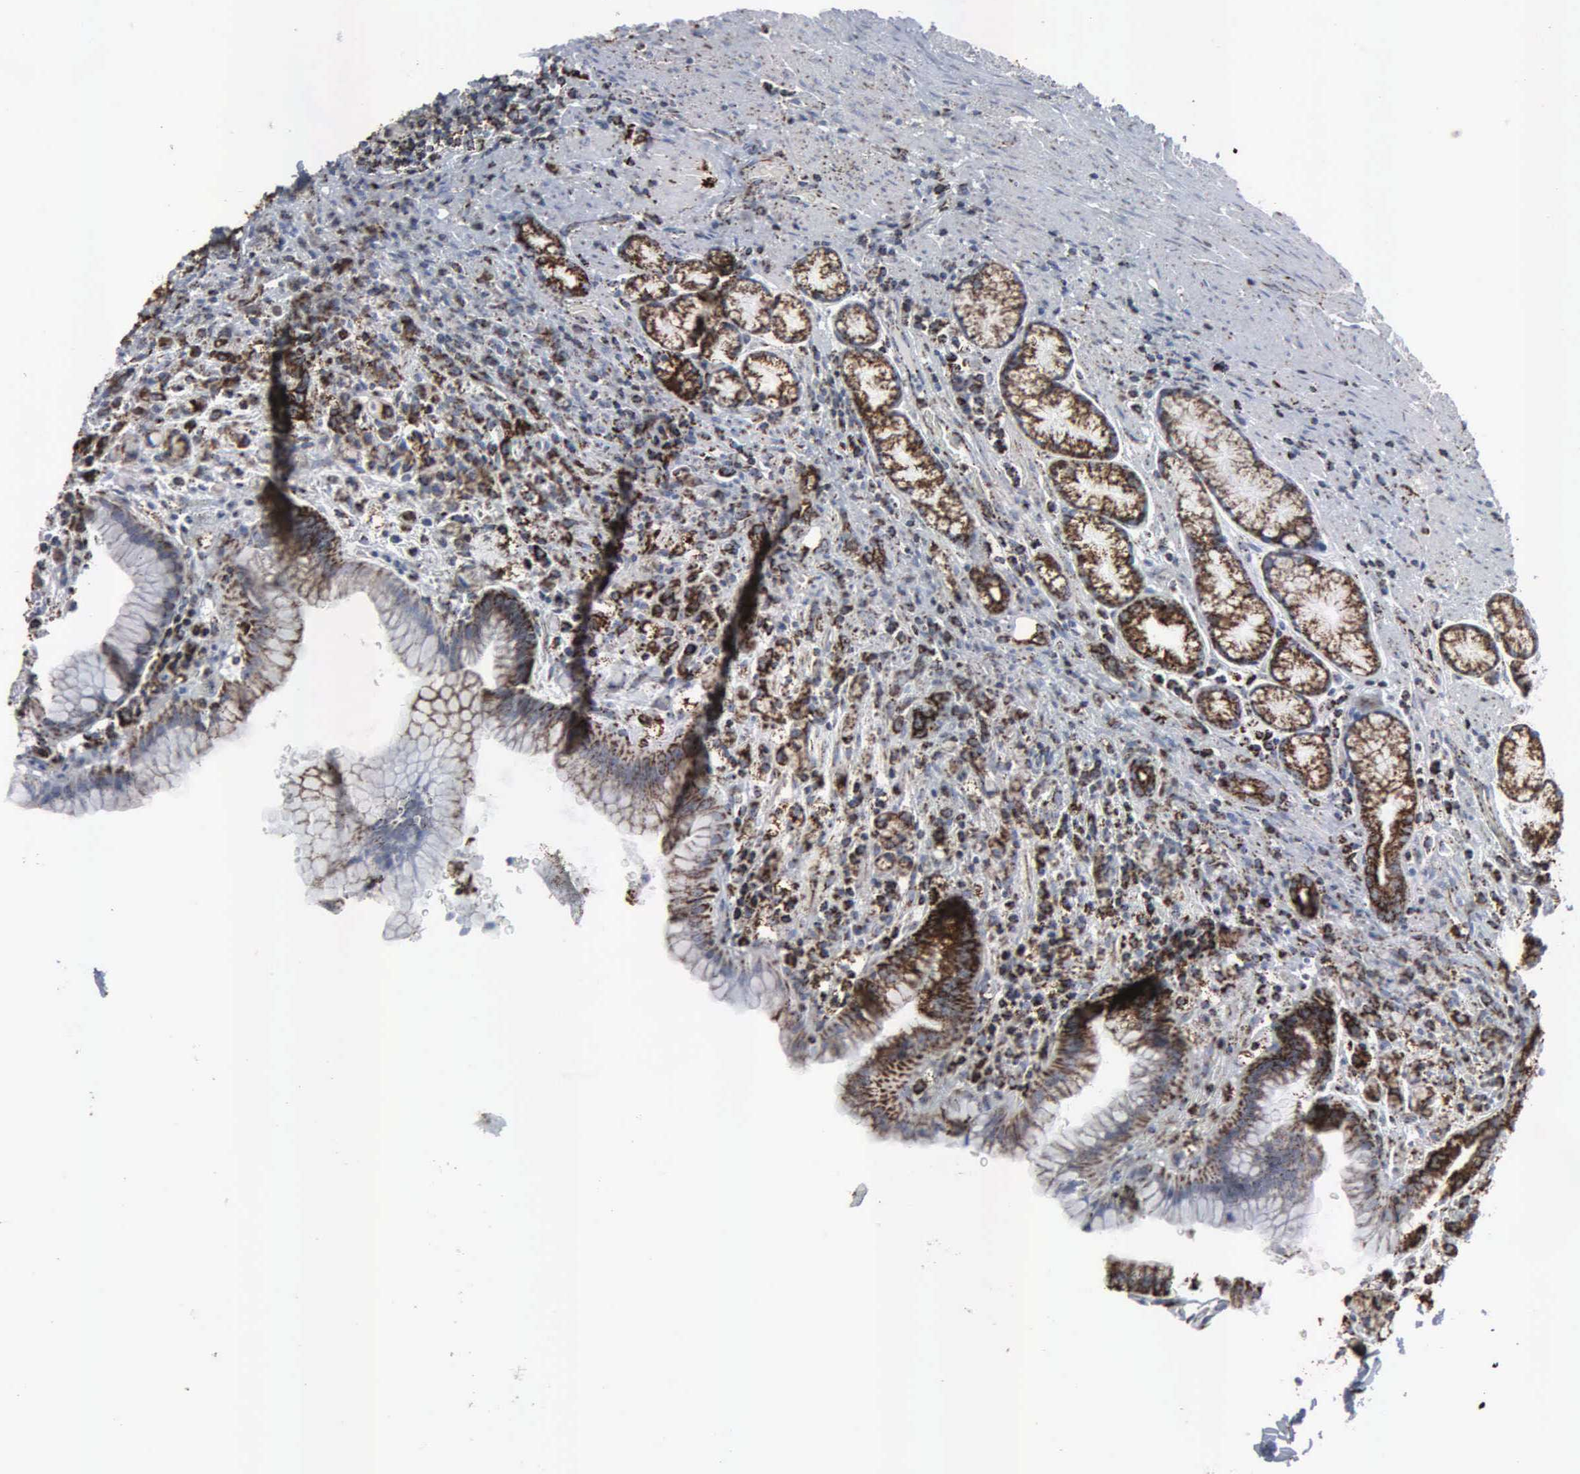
{"staining": {"intensity": "strong", "quantity": ">75%", "location": "cytoplasmic/membranous"}, "tissue": "stomach", "cell_type": "Glandular cells", "image_type": "normal", "snomed": [{"axis": "morphology", "description": "Normal tissue, NOS"}, {"axis": "topography", "description": "Stomach, lower"}], "caption": "Brown immunohistochemical staining in benign stomach displays strong cytoplasmic/membranous staining in about >75% of glandular cells. The staining is performed using DAB (3,3'-diaminobenzidine) brown chromogen to label protein expression. The nuclei are counter-stained blue using hematoxylin.", "gene": "HSPA9", "patient": {"sex": "male", "age": 56}}